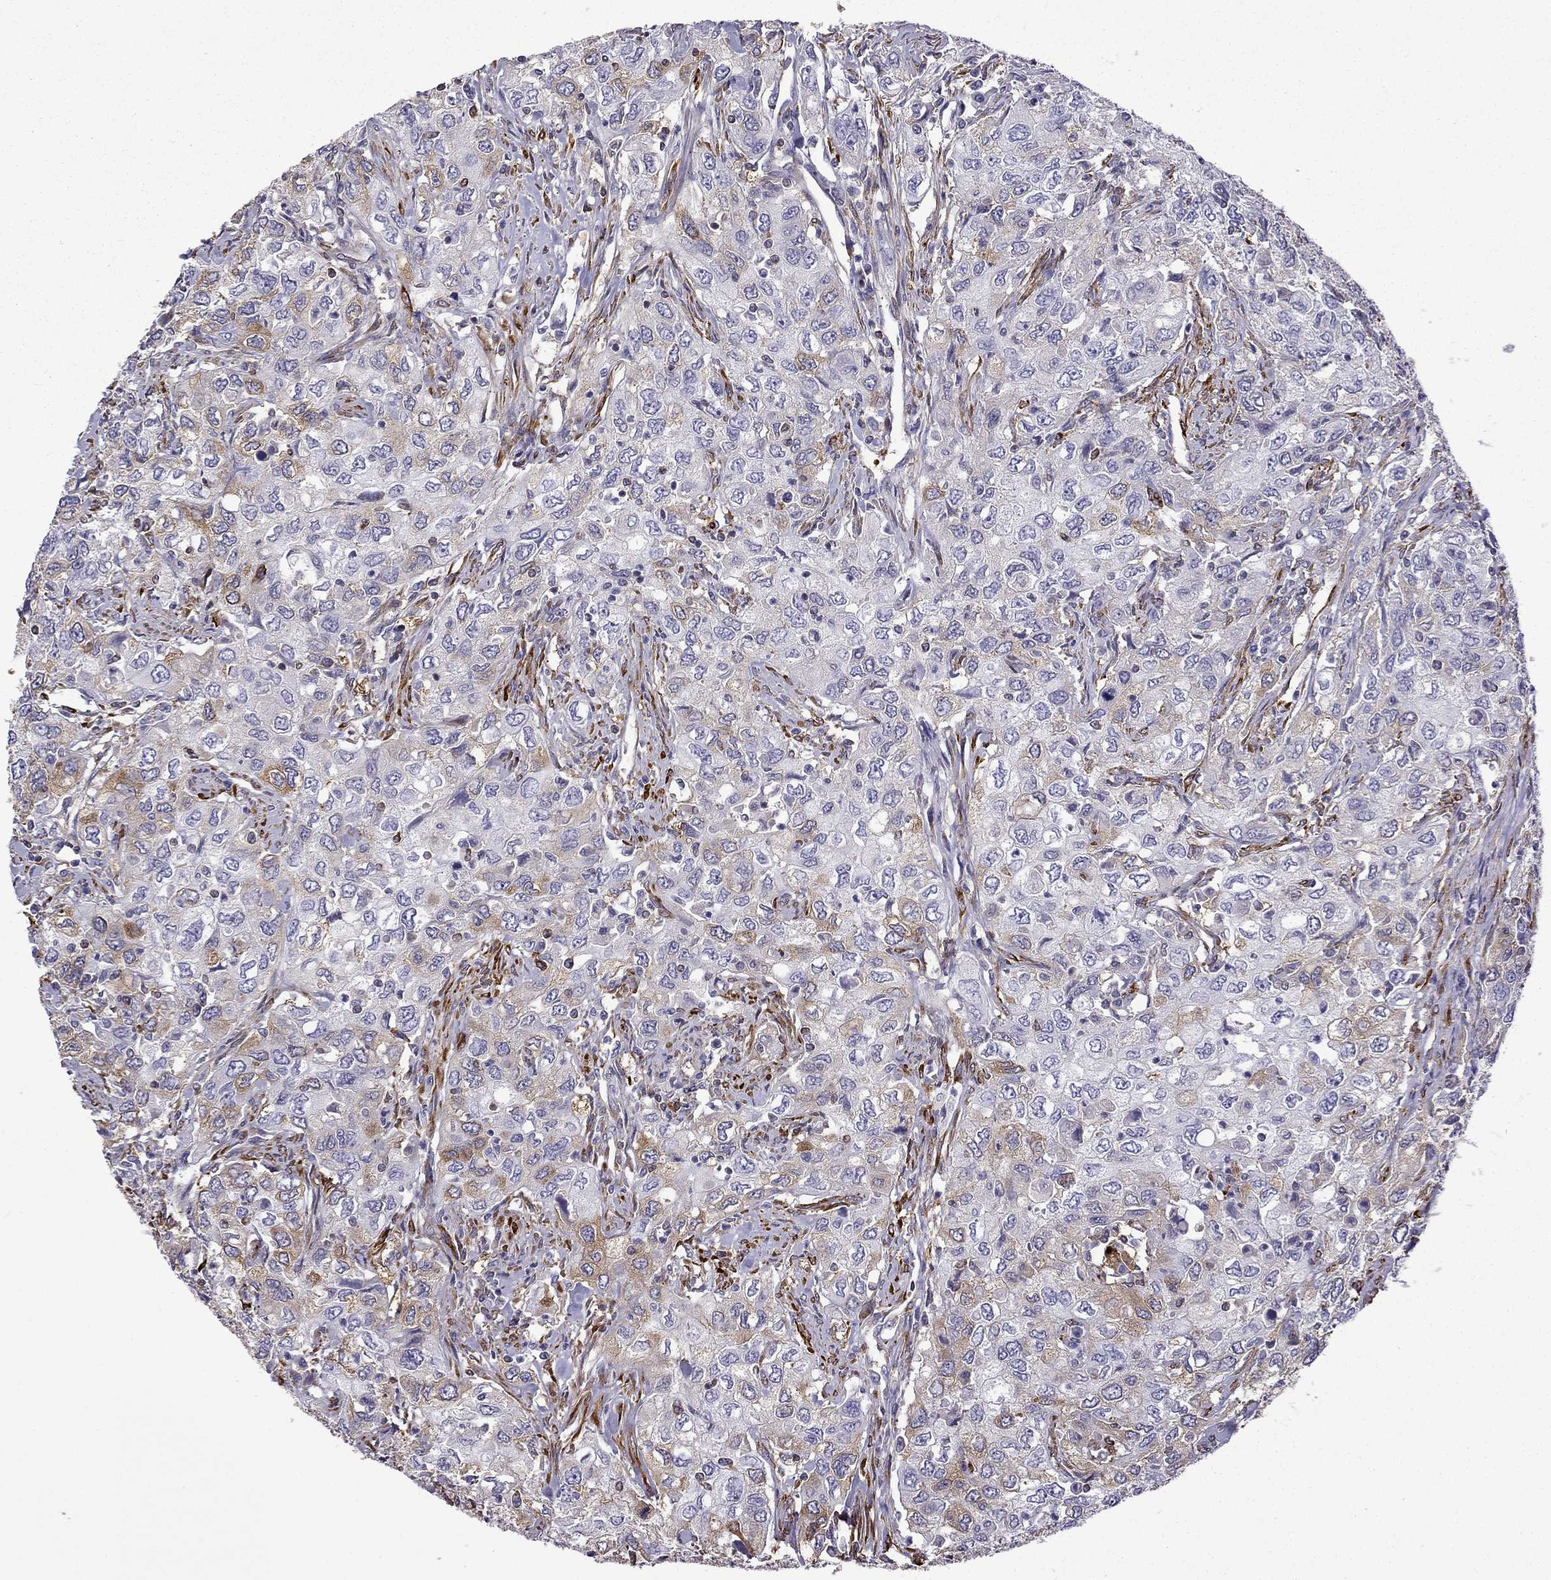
{"staining": {"intensity": "moderate", "quantity": "<25%", "location": "cytoplasmic/membranous"}, "tissue": "urothelial cancer", "cell_type": "Tumor cells", "image_type": "cancer", "snomed": [{"axis": "morphology", "description": "Urothelial carcinoma, High grade"}, {"axis": "topography", "description": "Urinary bladder"}], "caption": "Urothelial cancer stained with DAB (3,3'-diaminobenzidine) immunohistochemistry (IHC) demonstrates low levels of moderate cytoplasmic/membranous positivity in approximately <25% of tumor cells. (DAB = brown stain, brightfield microscopy at high magnification).", "gene": "MAP4", "patient": {"sex": "male", "age": 76}}